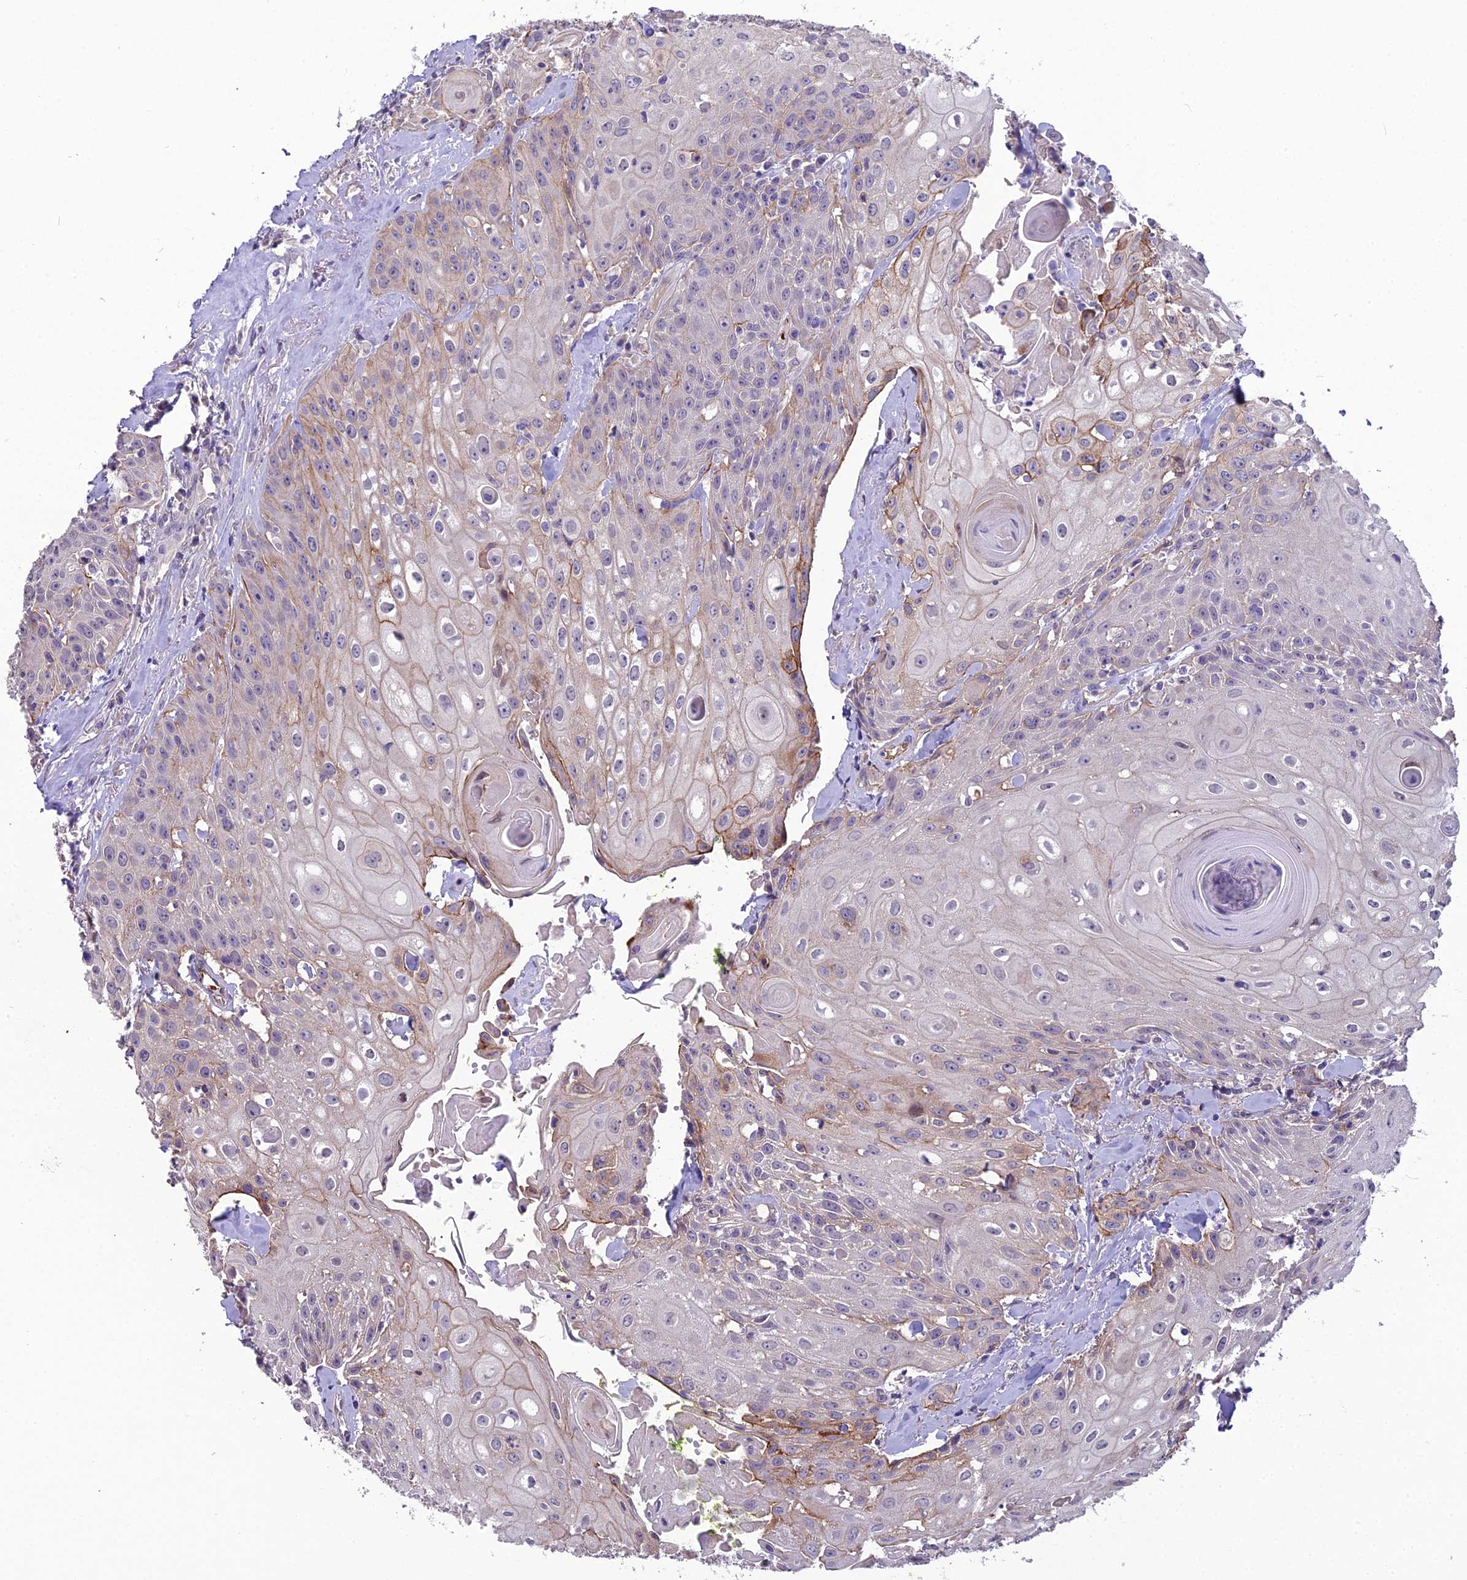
{"staining": {"intensity": "weak", "quantity": "<25%", "location": "cytoplasmic/membranous"}, "tissue": "head and neck cancer", "cell_type": "Tumor cells", "image_type": "cancer", "snomed": [{"axis": "morphology", "description": "Squamous cell carcinoma, NOS"}, {"axis": "topography", "description": "Oral tissue"}, {"axis": "topography", "description": "Head-Neck"}], "caption": "Histopathology image shows no significant protein expression in tumor cells of head and neck cancer.", "gene": "CFAP47", "patient": {"sex": "female", "age": 82}}